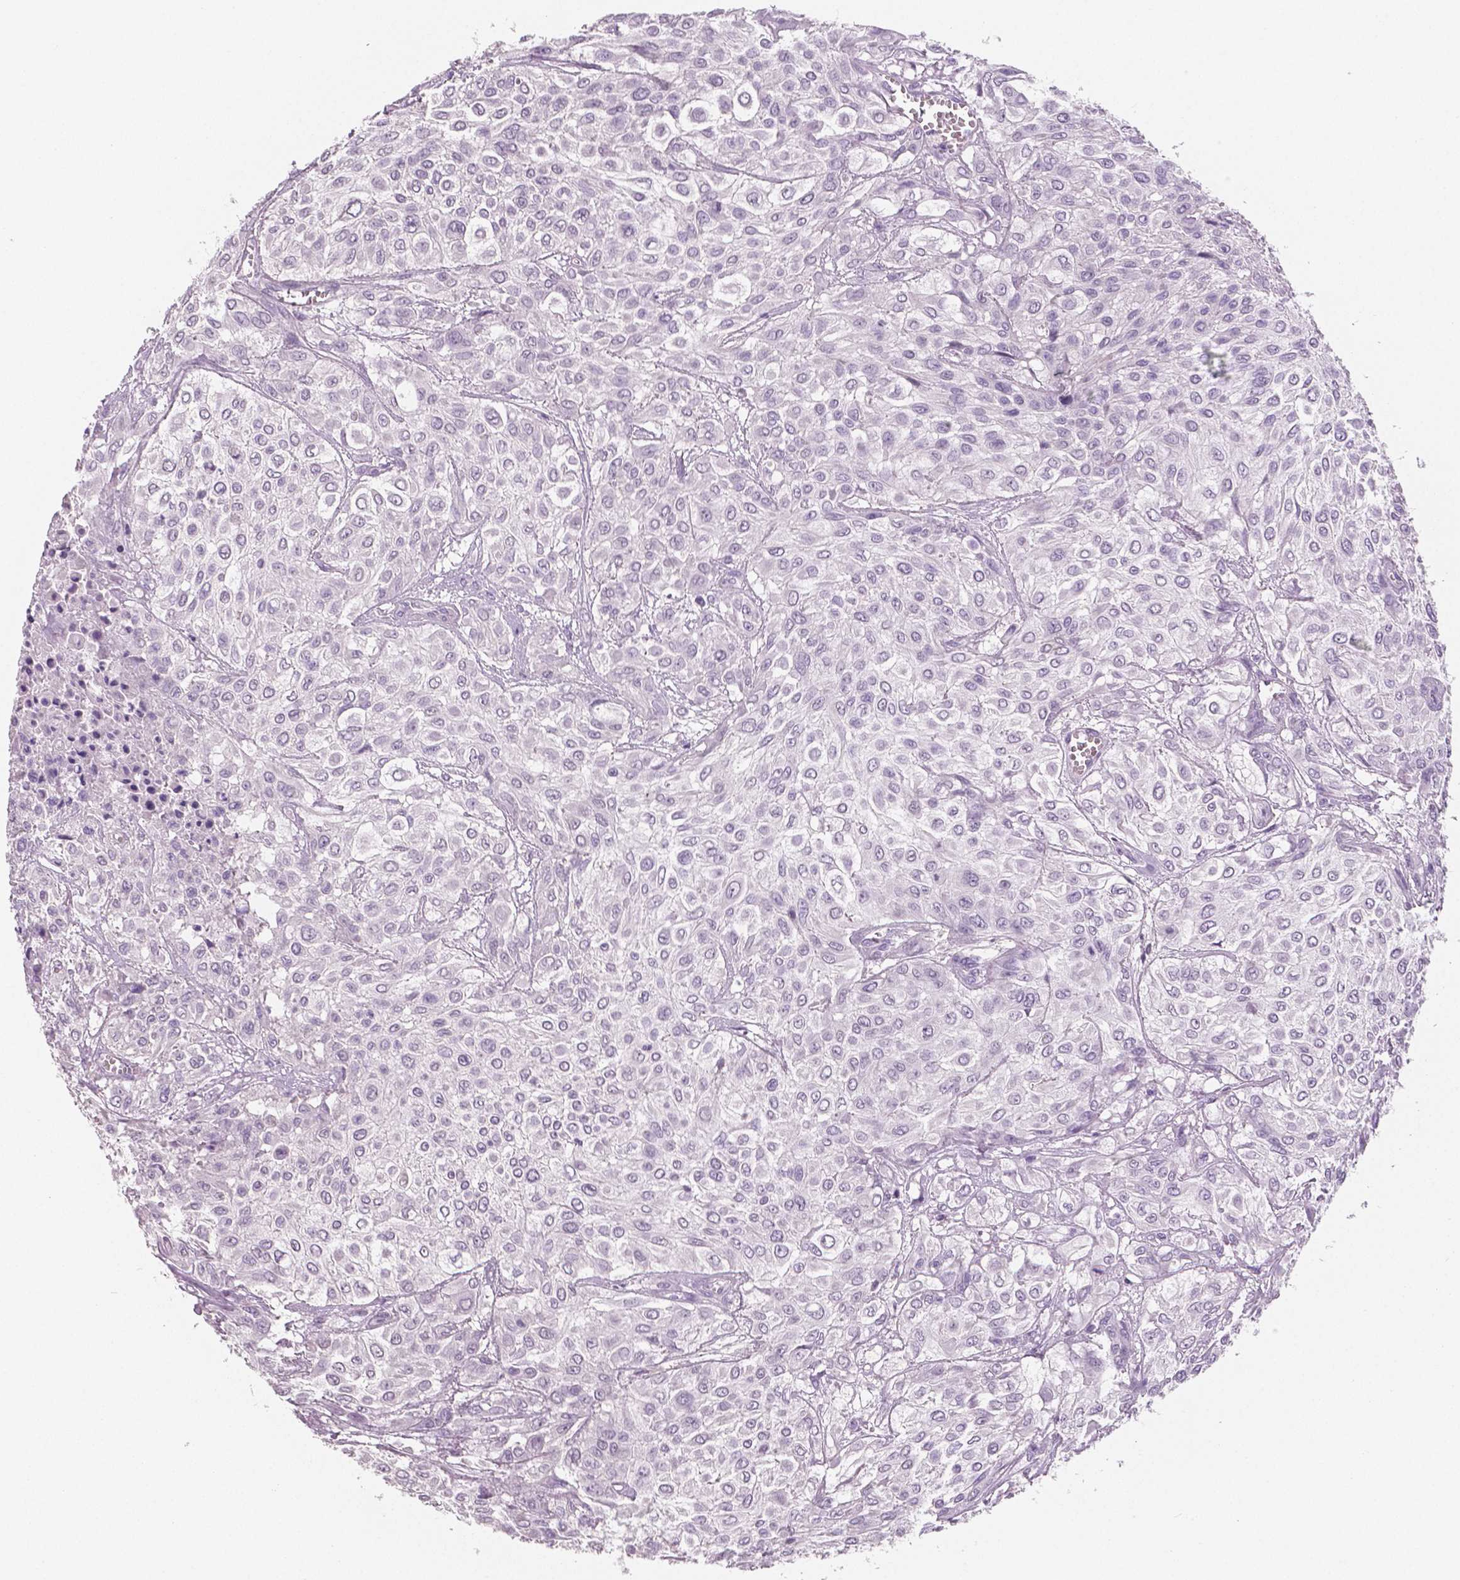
{"staining": {"intensity": "negative", "quantity": "none", "location": "none"}, "tissue": "urothelial cancer", "cell_type": "Tumor cells", "image_type": "cancer", "snomed": [{"axis": "morphology", "description": "Urothelial carcinoma, High grade"}, {"axis": "topography", "description": "Urinary bladder"}], "caption": "Human urothelial cancer stained for a protein using immunohistochemistry (IHC) displays no staining in tumor cells.", "gene": "TSPAN7", "patient": {"sex": "male", "age": 57}}